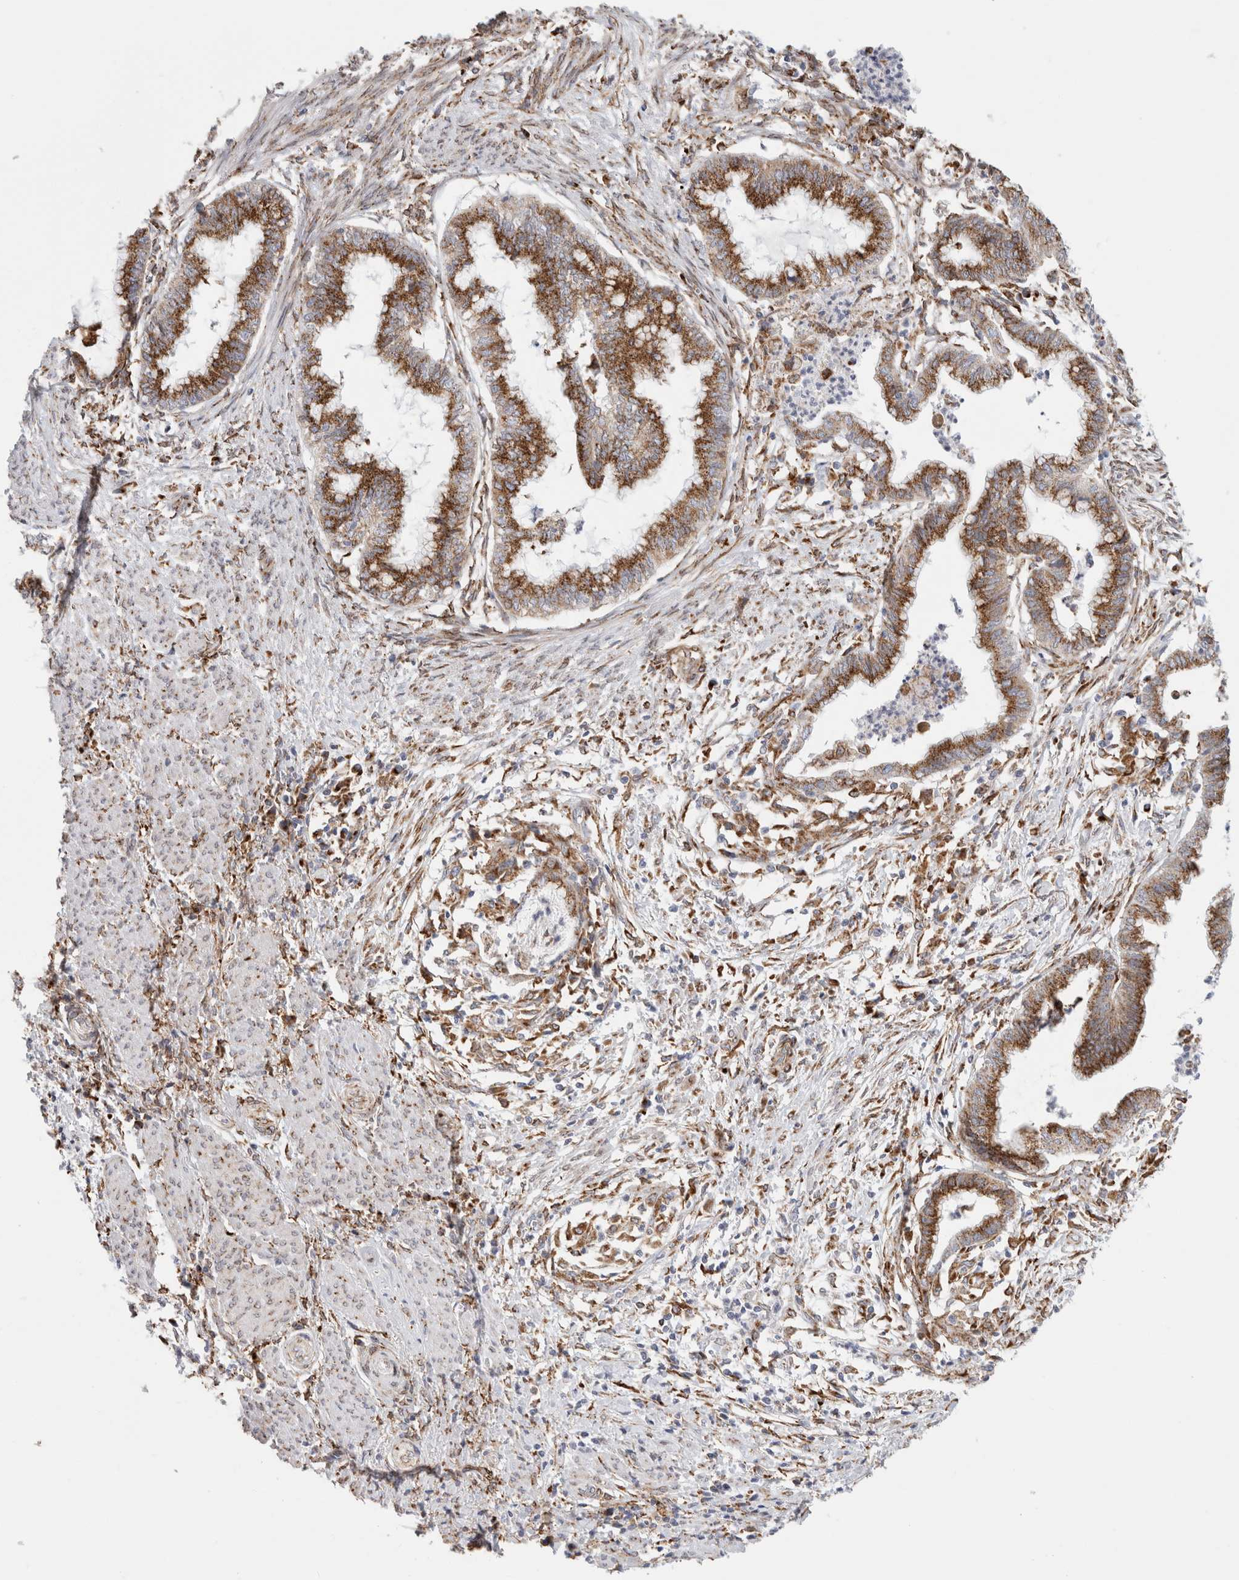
{"staining": {"intensity": "strong", "quantity": ">75%", "location": "cytoplasmic/membranous"}, "tissue": "endometrial cancer", "cell_type": "Tumor cells", "image_type": "cancer", "snomed": [{"axis": "morphology", "description": "Necrosis, NOS"}, {"axis": "morphology", "description": "Adenocarcinoma, NOS"}, {"axis": "topography", "description": "Endometrium"}], "caption": "The photomicrograph reveals immunohistochemical staining of adenocarcinoma (endometrial). There is strong cytoplasmic/membranous staining is identified in about >75% of tumor cells.", "gene": "MCFD2", "patient": {"sex": "female", "age": 79}}